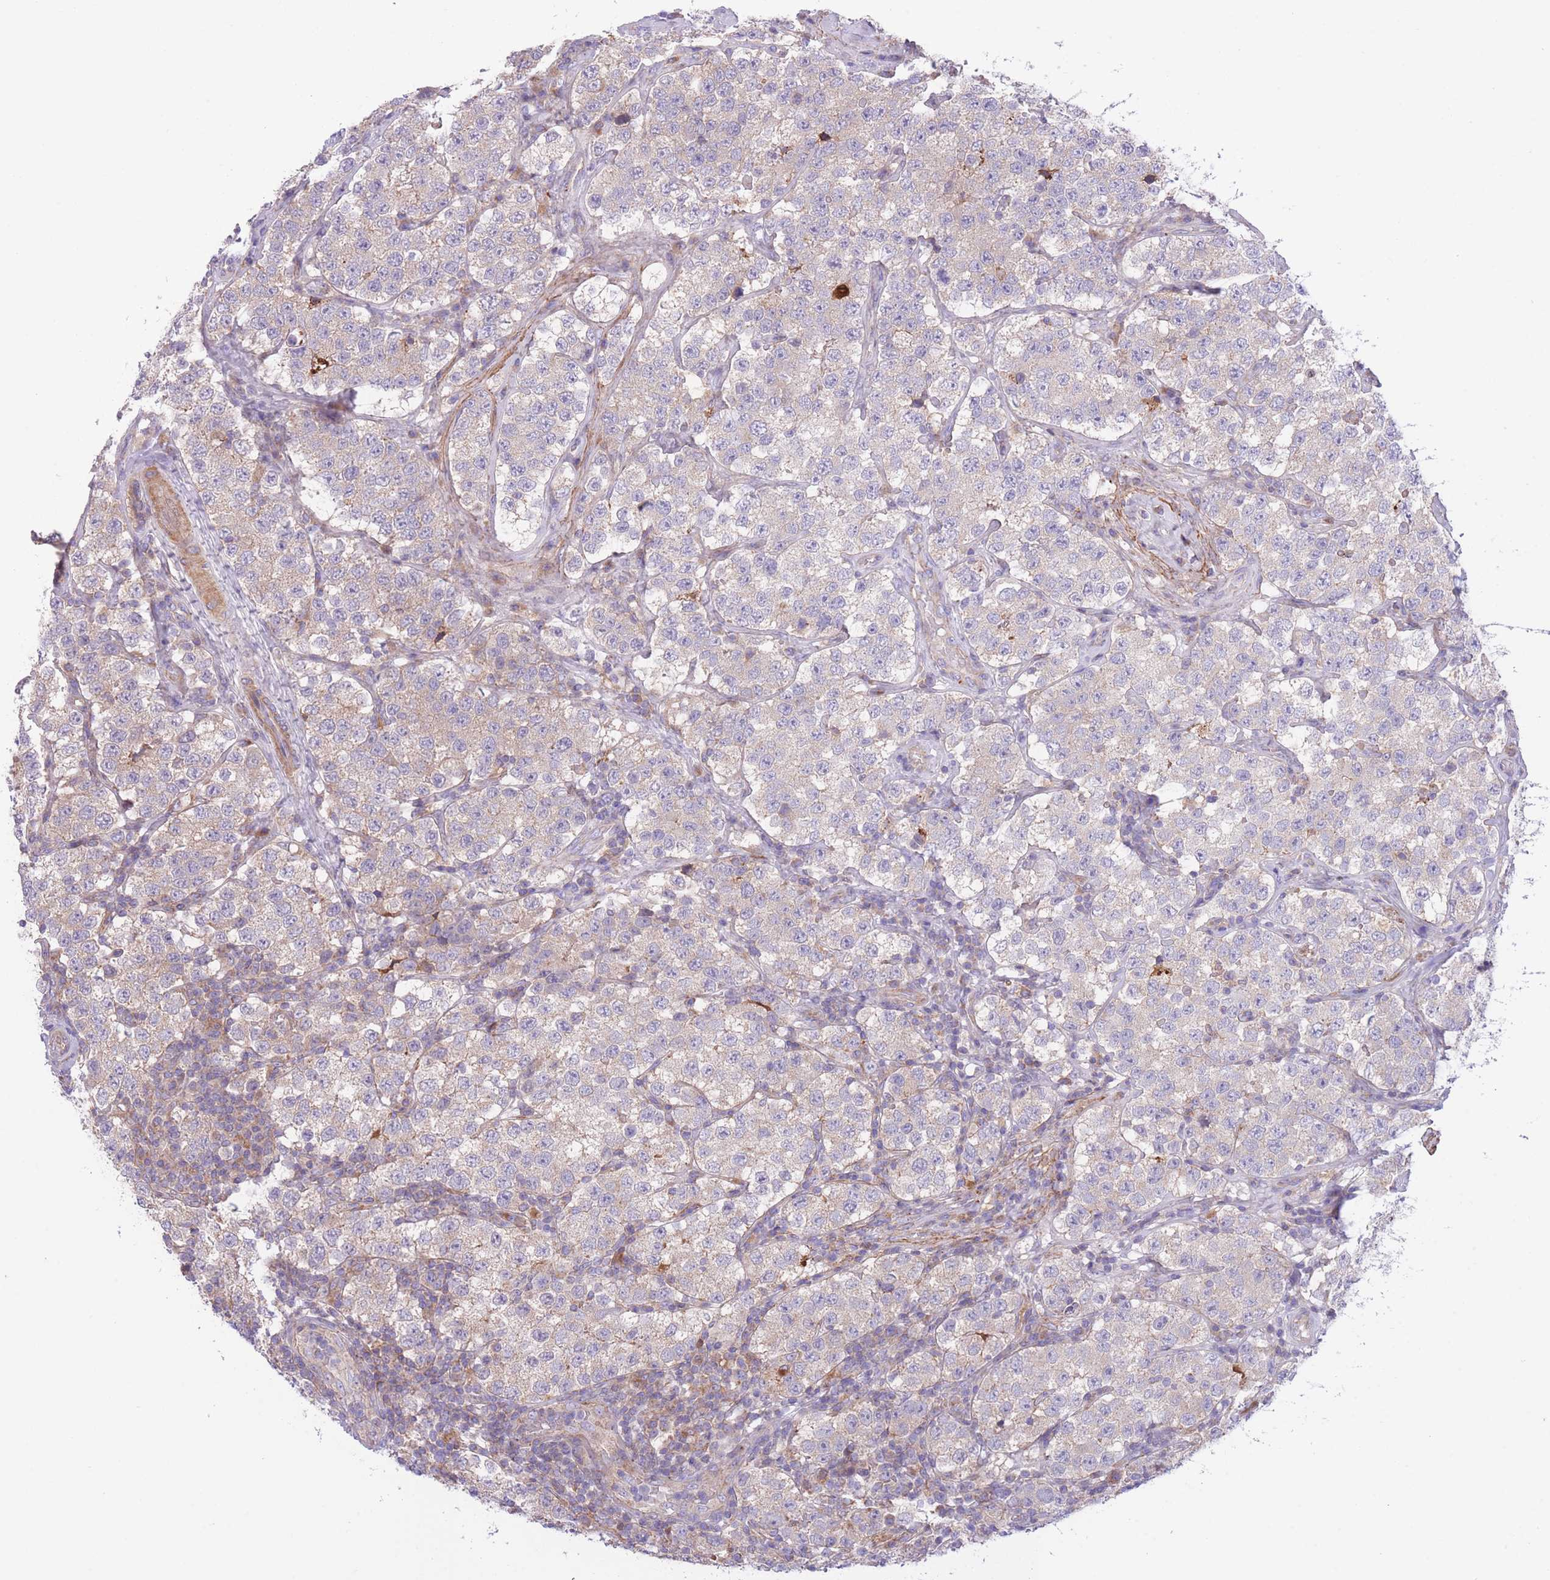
{"staining": {"intensity": "negative", "quantity": "none", "location": "none"}, "tissue": "testis cancer", "cell_type": "Tumor cells", "image_type": "cancer", "snomed": [{"axis": "morphology", "description": "Seminoma, NOS"}, {"axis": "topography", "description": "Testis"}], "caption": "Tumor cells show no significant protein positivity in seminoma (testis).", "gene": "ATP13A2", "patient": {"sex": "male", "age": 34}}